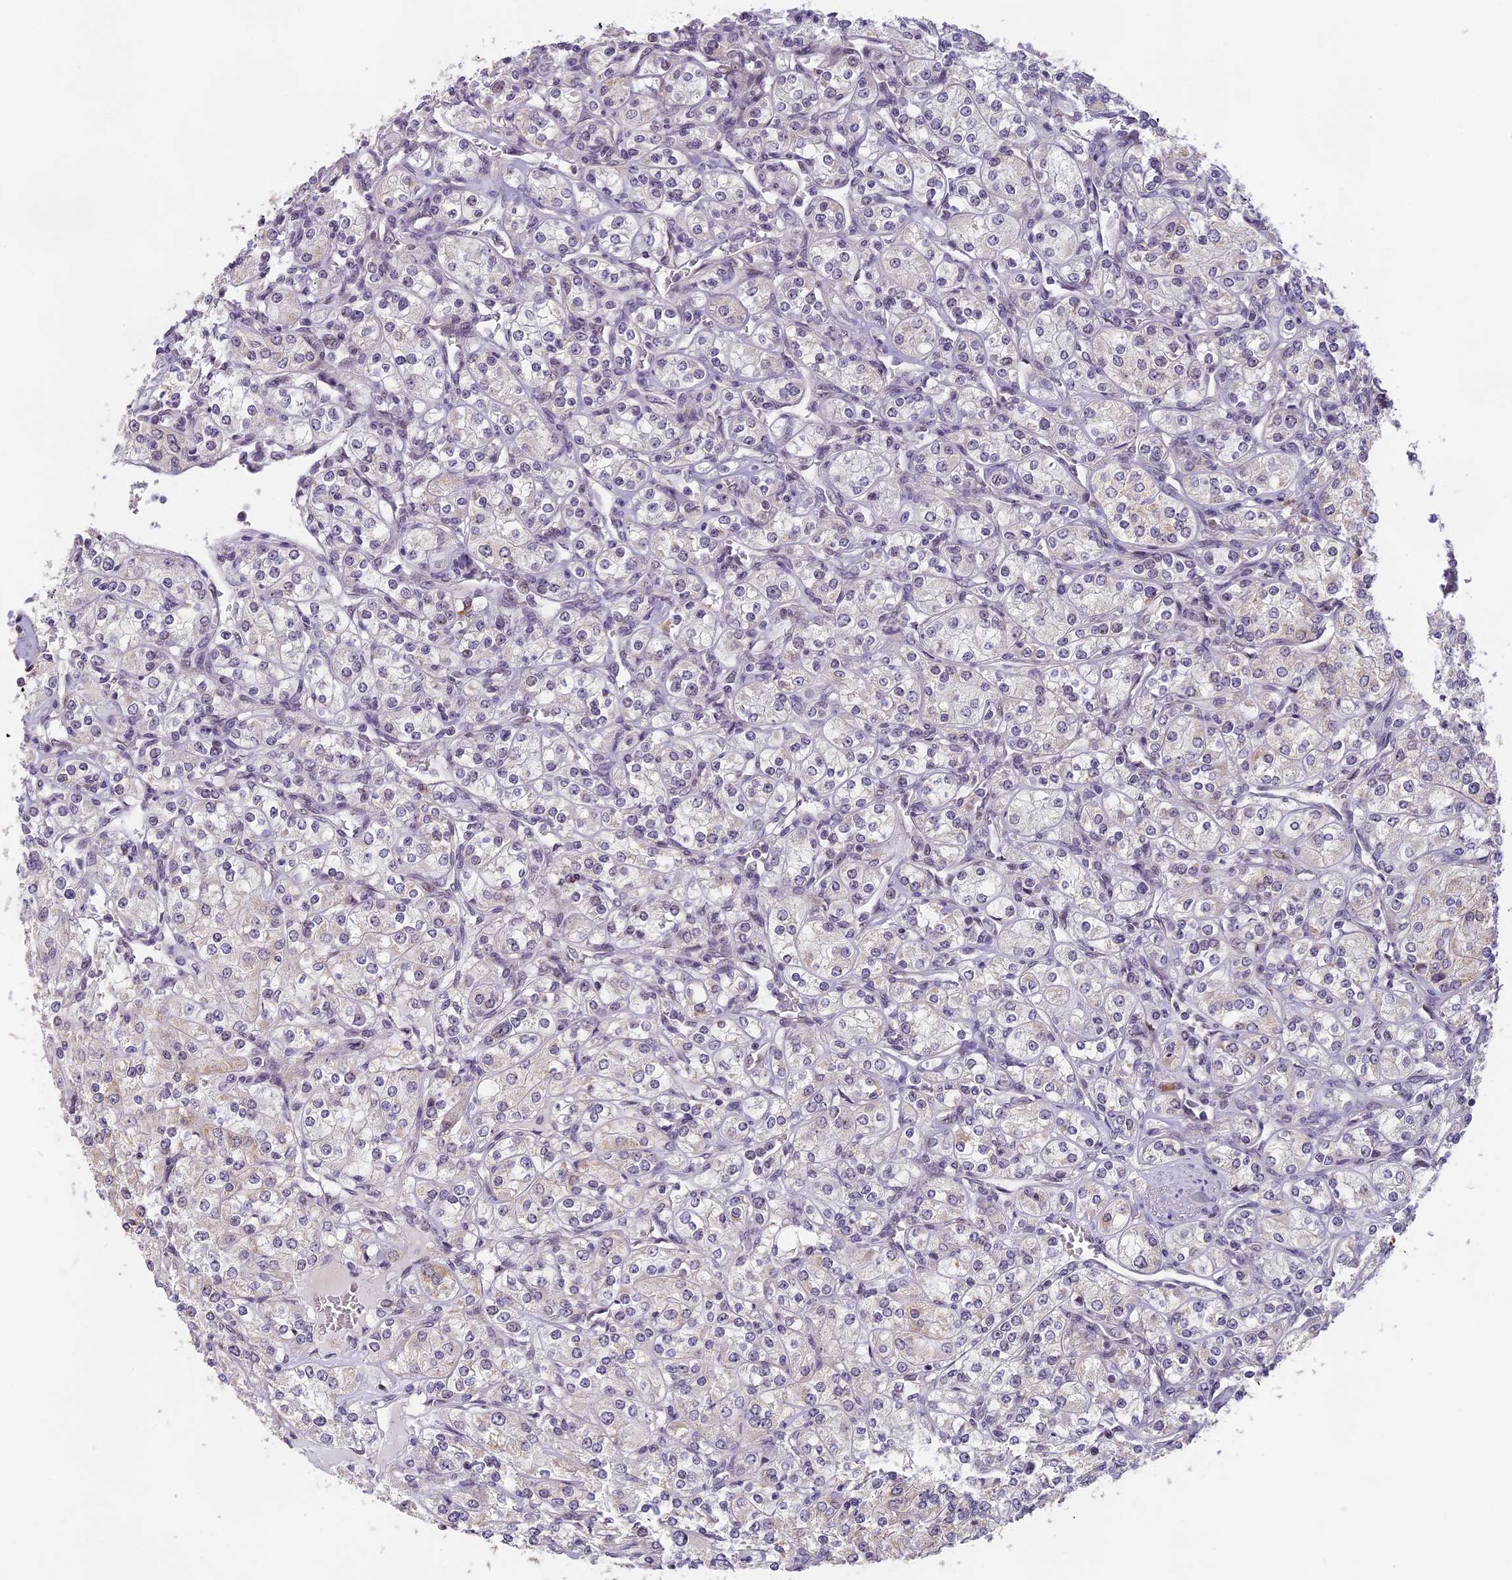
{"staining": {"intensity": "weak", "quantity": "<25%", "location": "cytoplasmic/membranous"}, "tissue": "renal cancer", "cell_type": "Tumor cells", "image_type": "cancer", "snomed": [{"axis": "morphology", "description": "Adenocarcinoma, NOS"}, {"axis": "topography", "description": "Kidney"}], "caption": "This is an immunohistochemistry (IHC) image of renal cancer (adenocarcinoma). There is no staining in tumor cells.", "gene": "MORF4L1", "patient": {"sex": "male", "age": 77}}